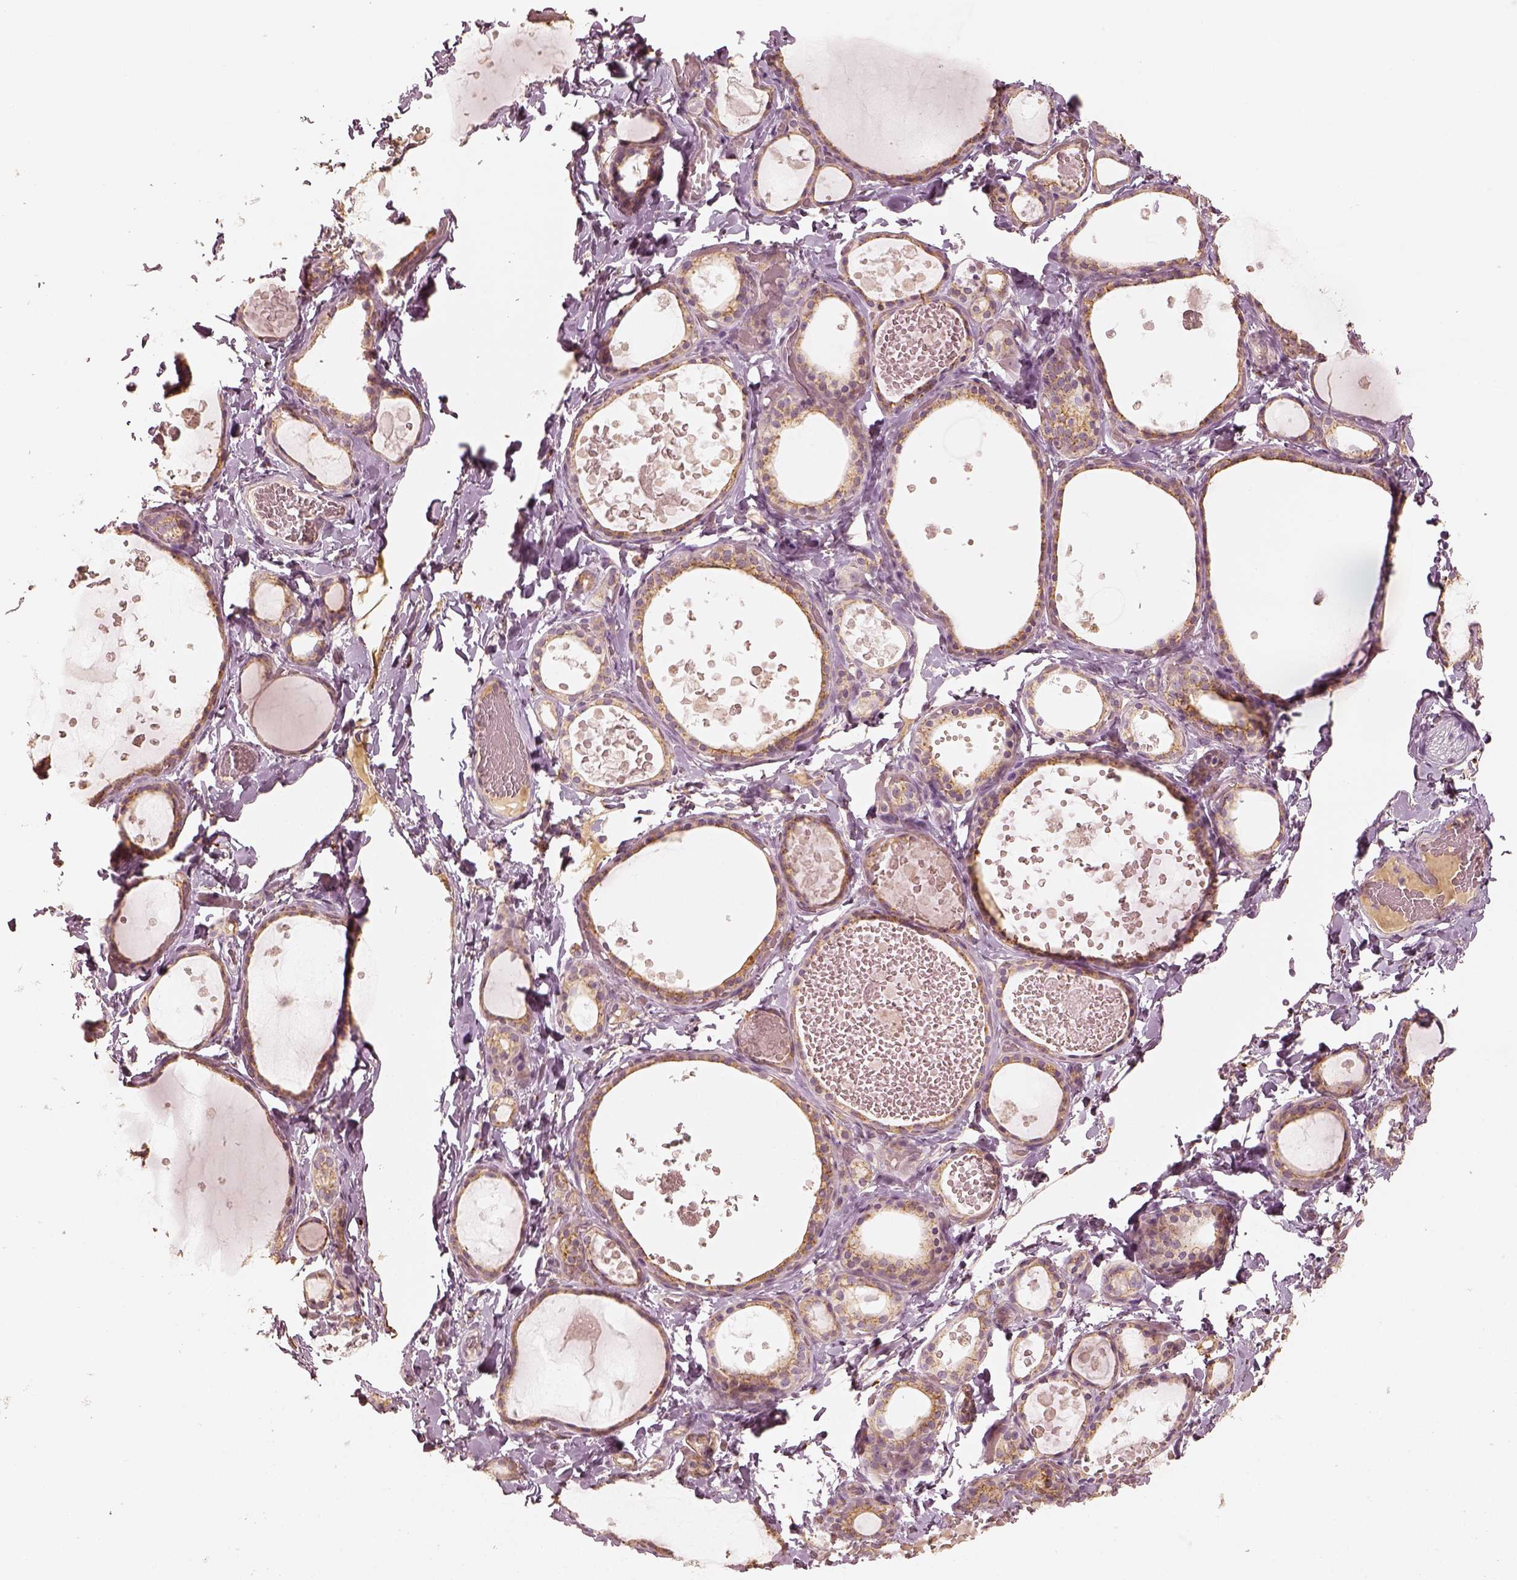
{"staining": {"intensity": "moderate", "quantity": ">75%", "location": "cytoplasmic/membranous"}, "tissue": "thyroid gland", "cell_type": "Glandular cells", "image_type": "normal", "snomed": [{"axis": "morphology", "description": "Normal tissue, NOS"}, {"axis": "topography", "description": "Thyroid gland"}], "caption": "A brown stain labels moderate cytoplasmic/membranous staining of a protein in glandular cells of normal thyroid gland. (brown staining indicates protein expression, while blue staining denotes nuclei).", "gene": "GORASP2", "patient": {"sex": "female", "age": 56}}